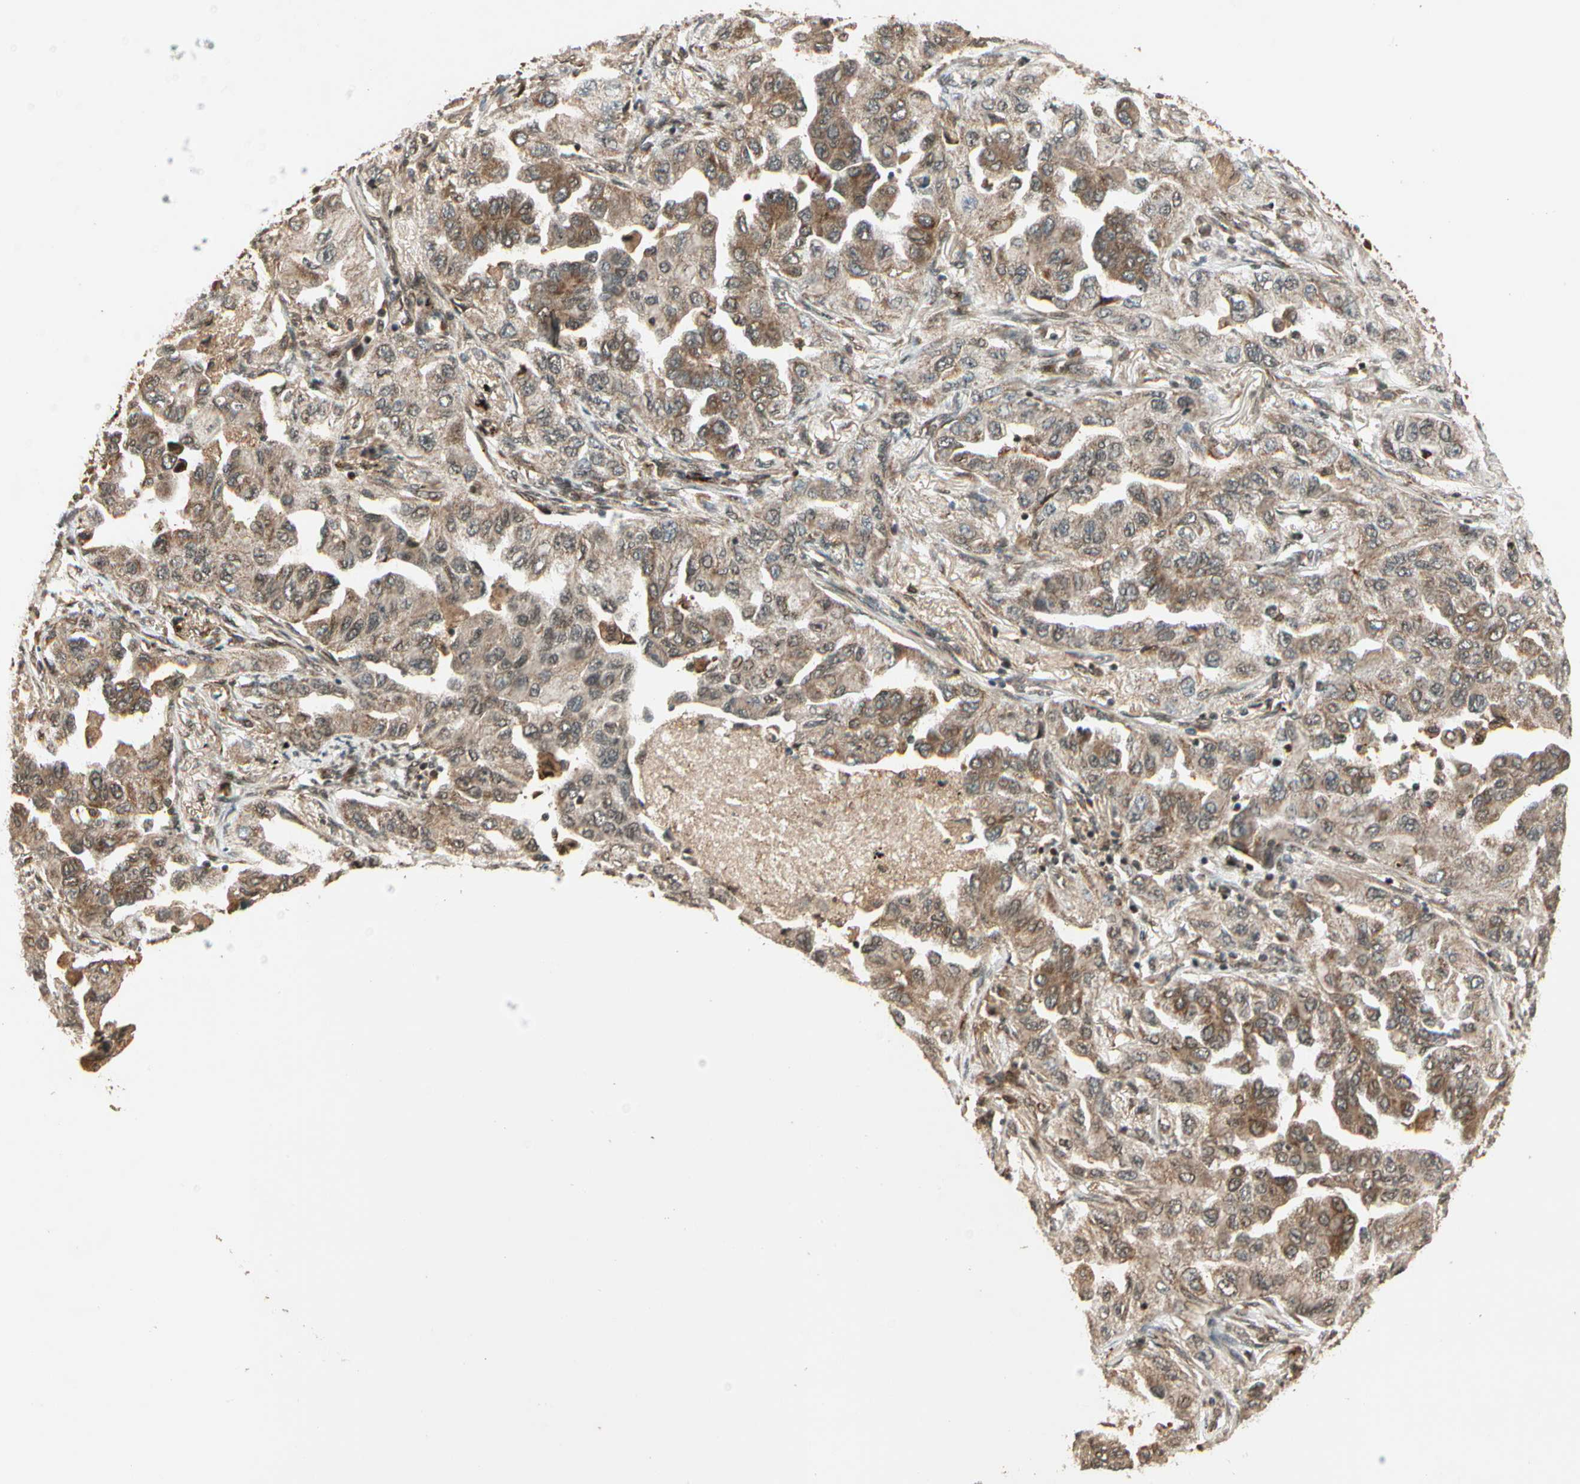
{"staining": {"intensity": "weak", "quantity": ">75%", "location": "cytoplasmic/membranous"}, "tissue": "lung cancer", "cell_type": "Tumor cells", "image_type": "cancer", "snomed": [{"axis": "morphology", "description": "Adenocarcinoma, NOS"}, {"axis": "topography", "description": "Lung"}], "caption": "There is low levels of weak cytoplasmic/membranous positivity in tumor cells of adenocarcinoma (lung), as demonstrated by immunohistochemical staining (brown color).", "gene": "GLUL", "patient": {"sex": "female", "age": 65}}